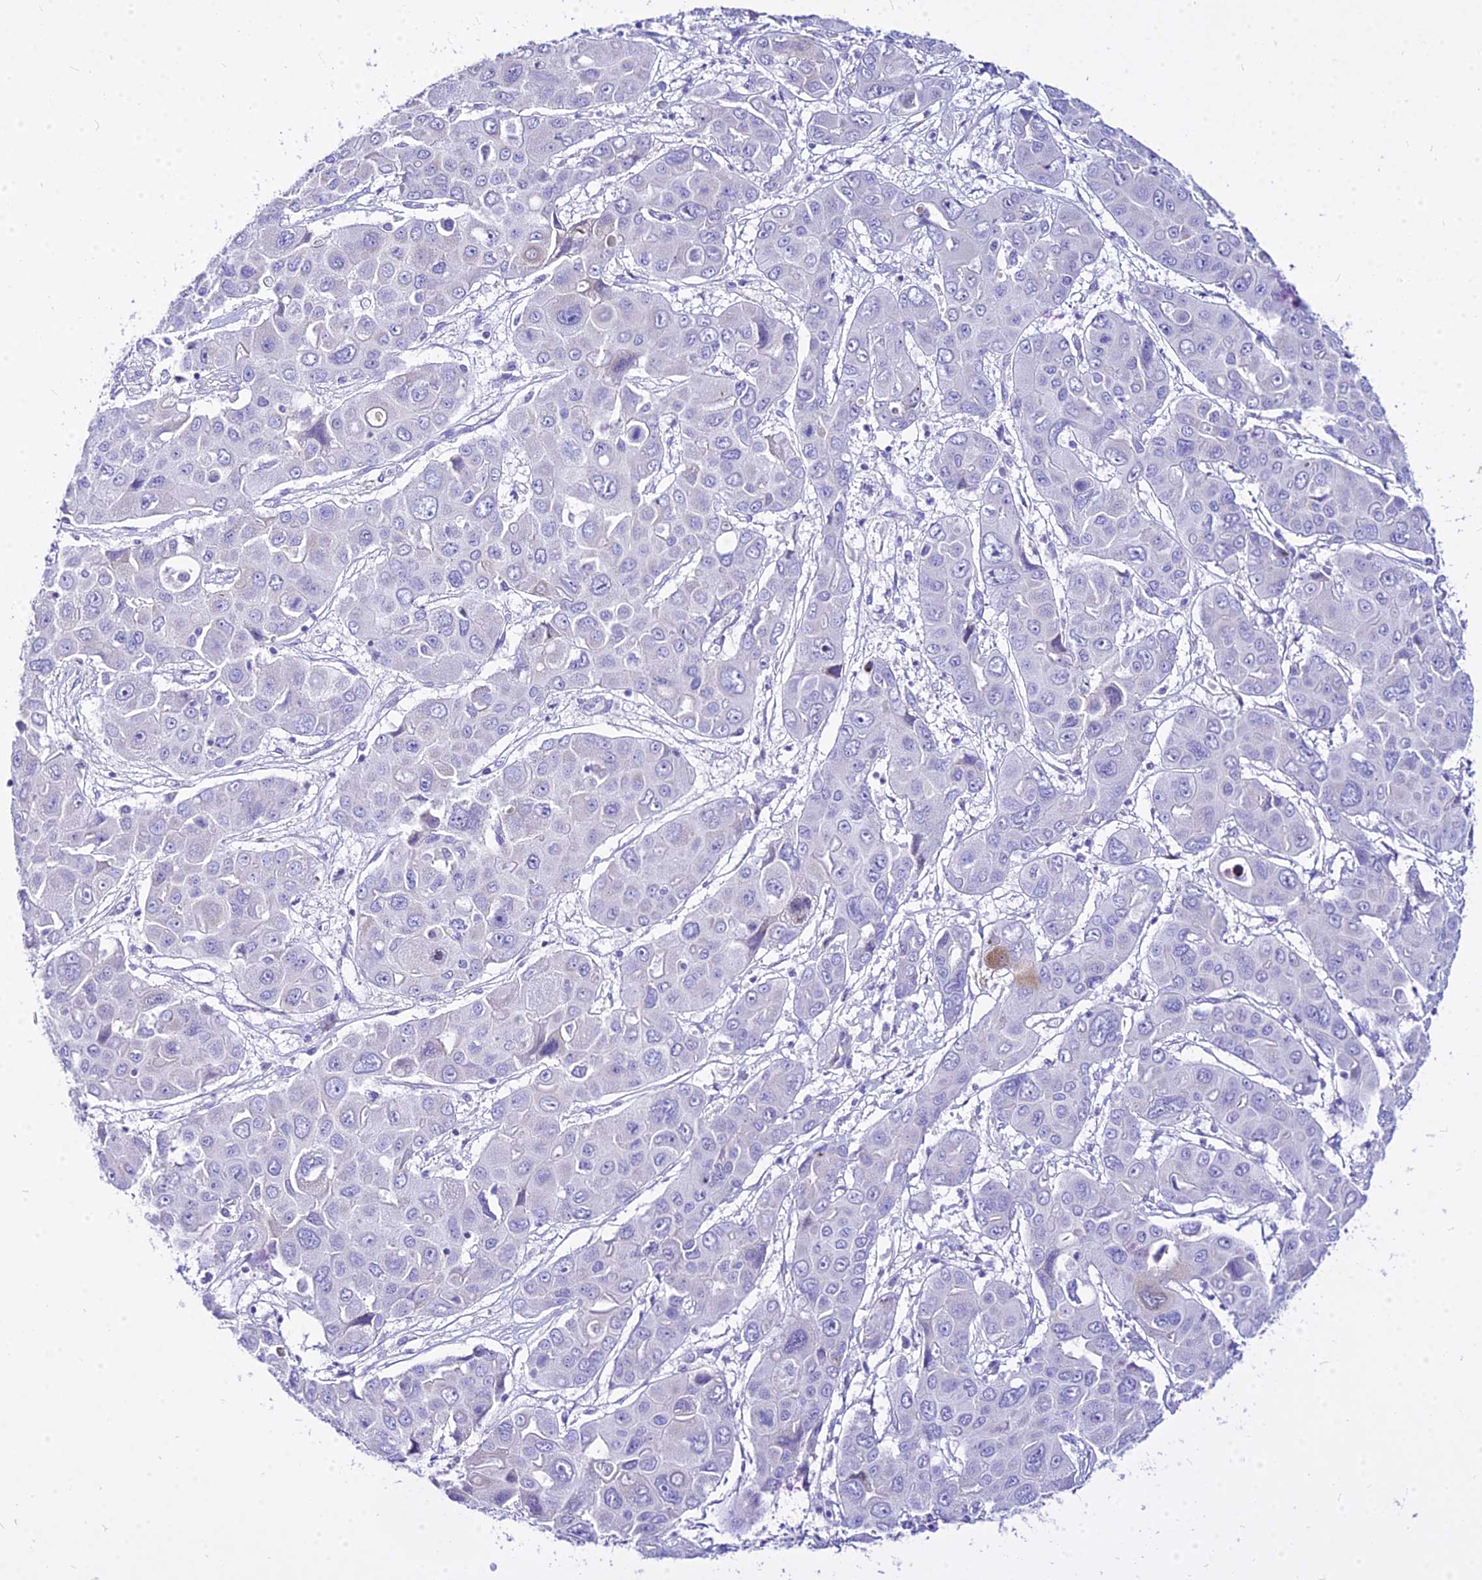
{"staining": {"intensity": "negative", "quantity": "none", "location": "none"}, "tissue": "liver cancer", "cell_type": "Tumor cells", "image_type": "cancer", "snomed": [{"axis": "morphology", "description": "Cholangiocarcinoma"}, {"axis": "topography", "description": "Liver"}], "caption": "A high-resolution micrograph shows immunohistochemistry (IHC) staining of liver cancer (cholangiocarcinoma), which reveals no significant staining in tumor cells.", "gene": "CARD18", "patient": {"sex": "male", "age": 67}}